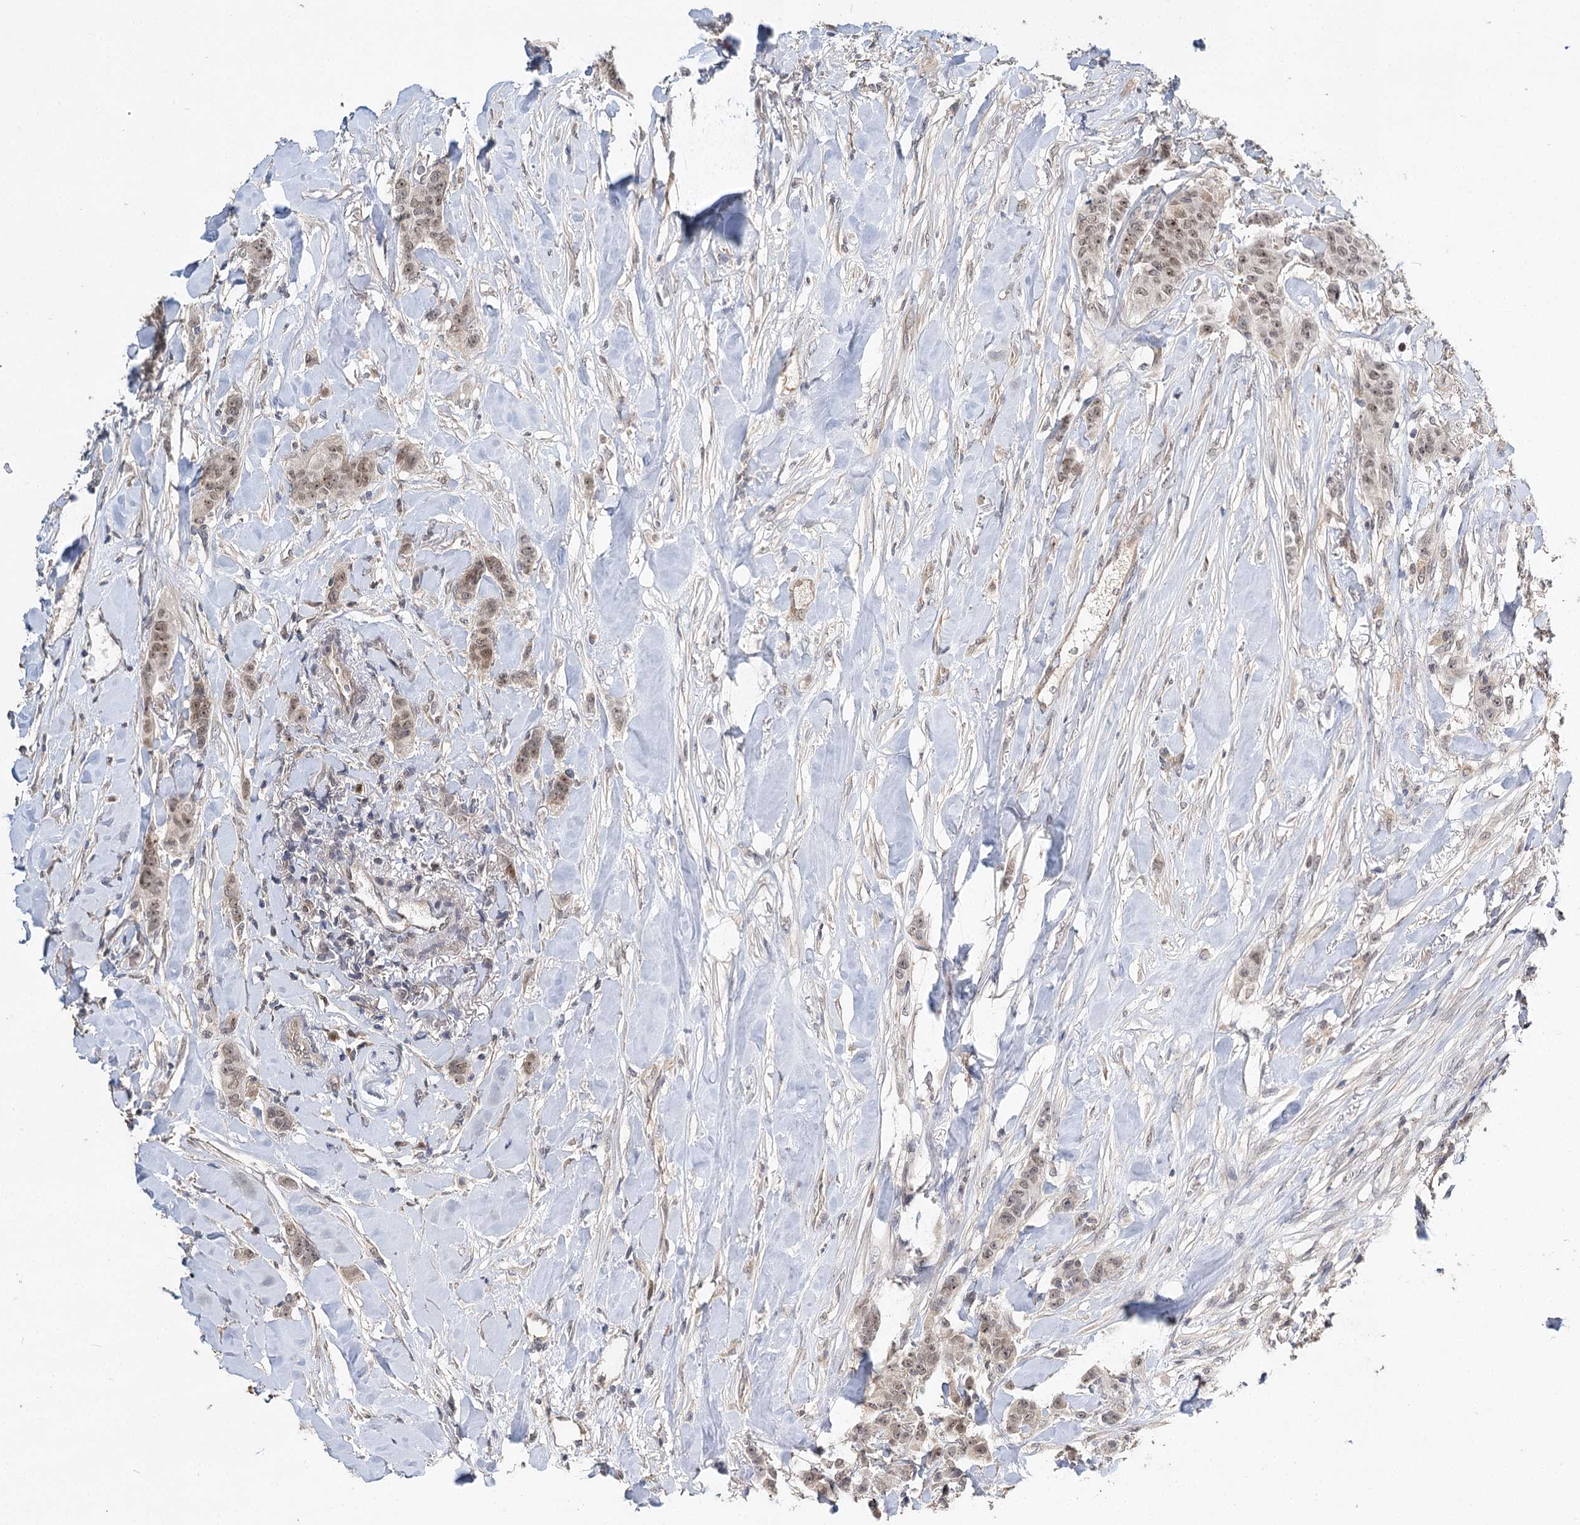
{"staining": {"intensity": "weak", "quantity": ">75%", "location": "nuclear"}, "tissue": "breast cancer", "cell_type": "Tumor cells", "image_type": "cancer", "snomed": [{"axis": "morphology", "description": "Duct carcinoma"}, {"axis": "topography", "description": "Breast"}], "caption": "Brown immunohistochemical staining in breast cancer displays weak nuclear staining in approximately >75% of tumor cells.", "gene": "NOPCHAP1", "patient": {"sex": "female", "age": 40}}